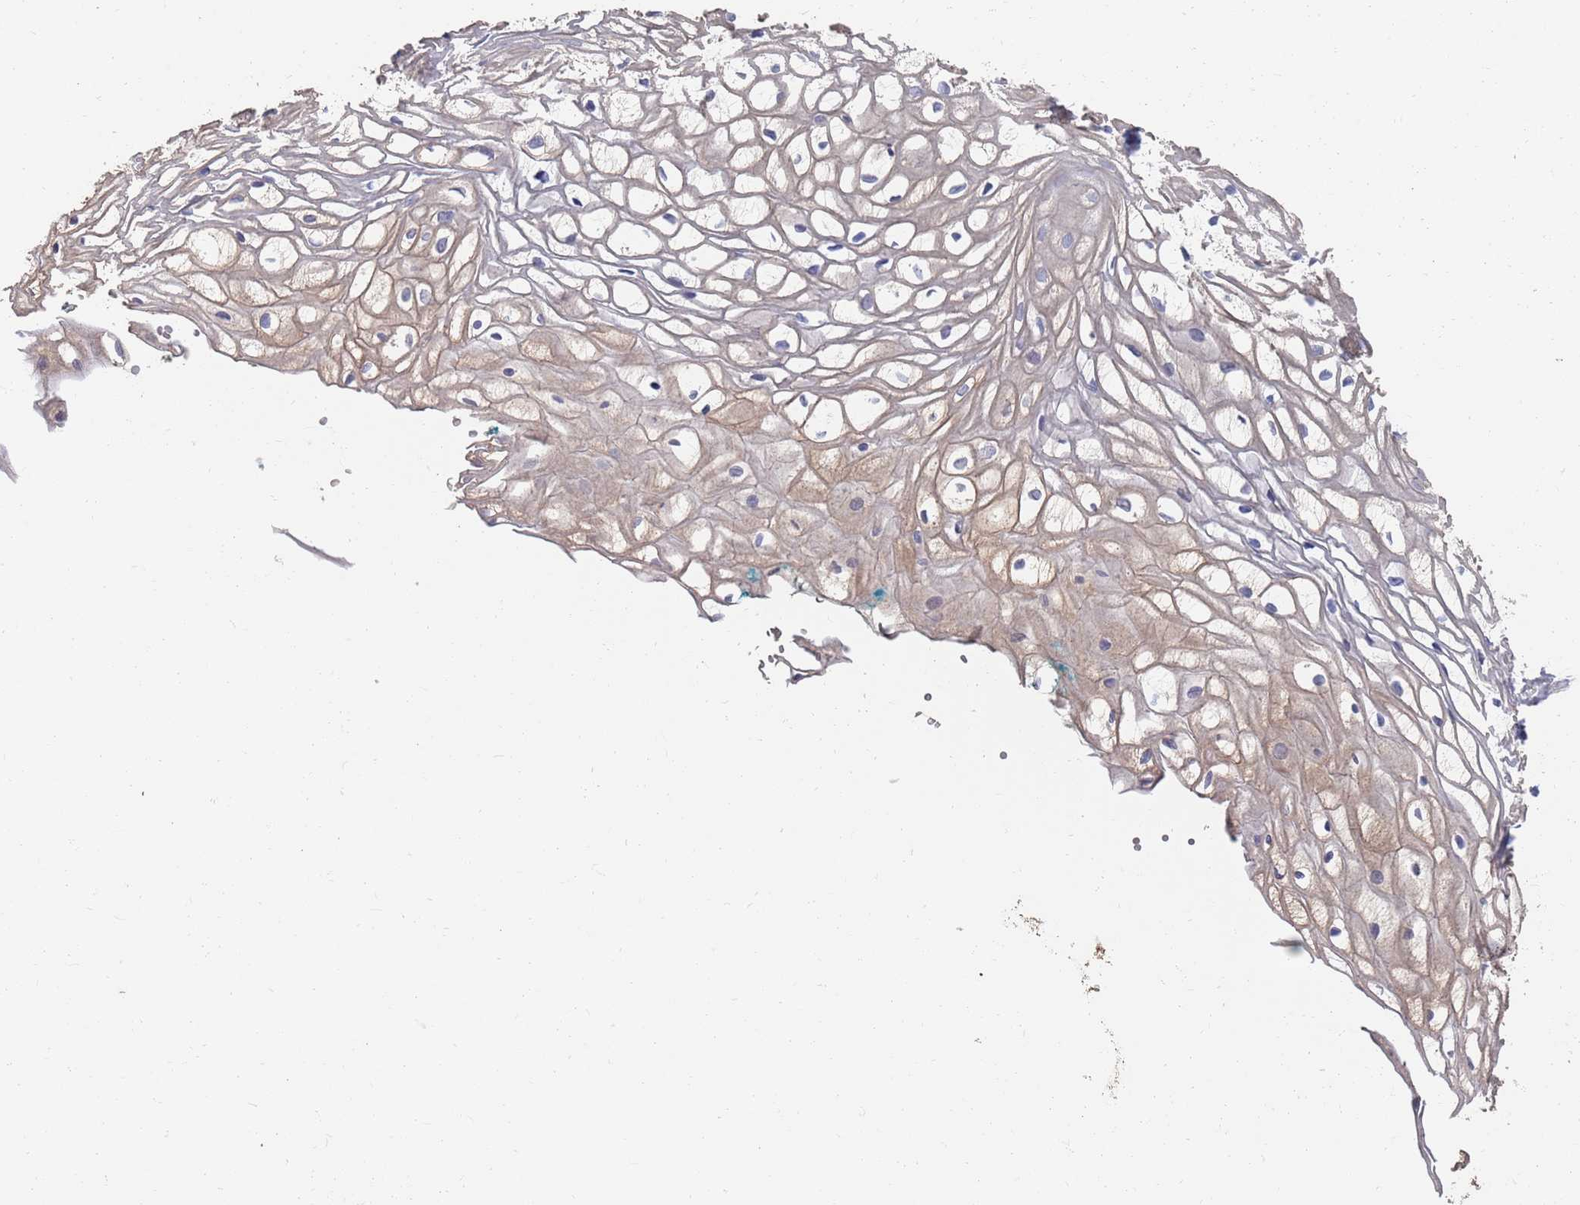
{"staining": {"intensity": "weak", "quantity": "<25%", "location": "cytoplasmic/membranous"}, "tissue": "vagina", "cell_type": "Squamous epithelial cells", "image_type": "normal", "snomed": [{"axis": "morphology", "description": "Normal tissue, NOS"}, {"axis": "topography", "description": "Vagina"}], "caption": "Immunohistochemistry (IHC) photomicrograph of unremarkable vagina: vagina stained with DAB shows no significant protein expression in squamous epithelial cells.", "gene": "BTBD18", "patient": {"sex": "female", "age": 34}}